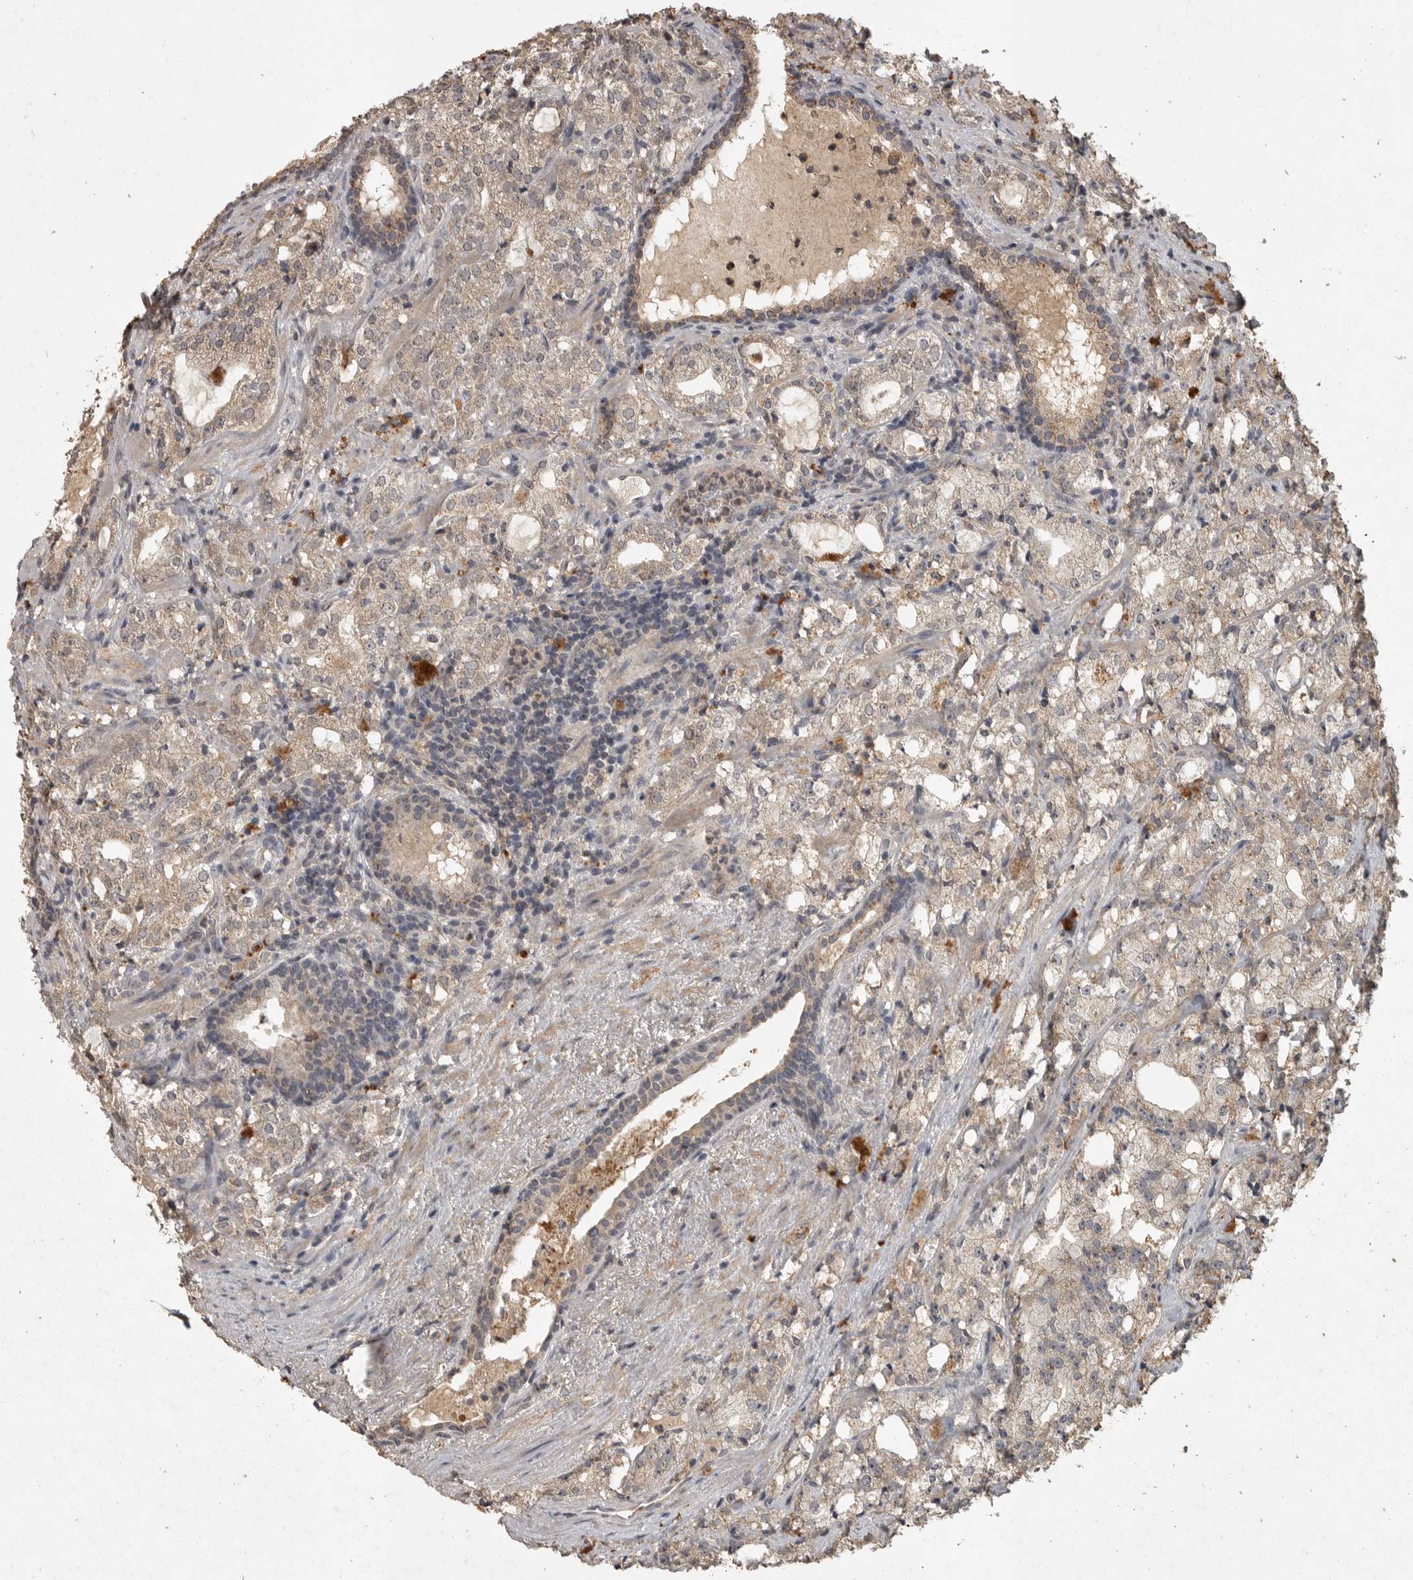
{"staining": {"intensity": "weak", "quantity": "25%-75%", "location": "cytoplasmic/membranous"}, "tissue": "prostate cancer", "cell_type": "Tumor cells", "image_type": "cancer", "snomed": [{"axis": "morphology", "description": "Adenocarcinoma, High grade"}, {"axis": "topography", "description": "Prostate"}], "caption": "IHC of human high-grade adenocarcinoma (prostate) reveals low levels of weak cytoplasmic/membranous positivity in about 25%-75% of tumor cells.", "gene": "ADAMTS4", "patient": {"sex": "male", "age": 64}}